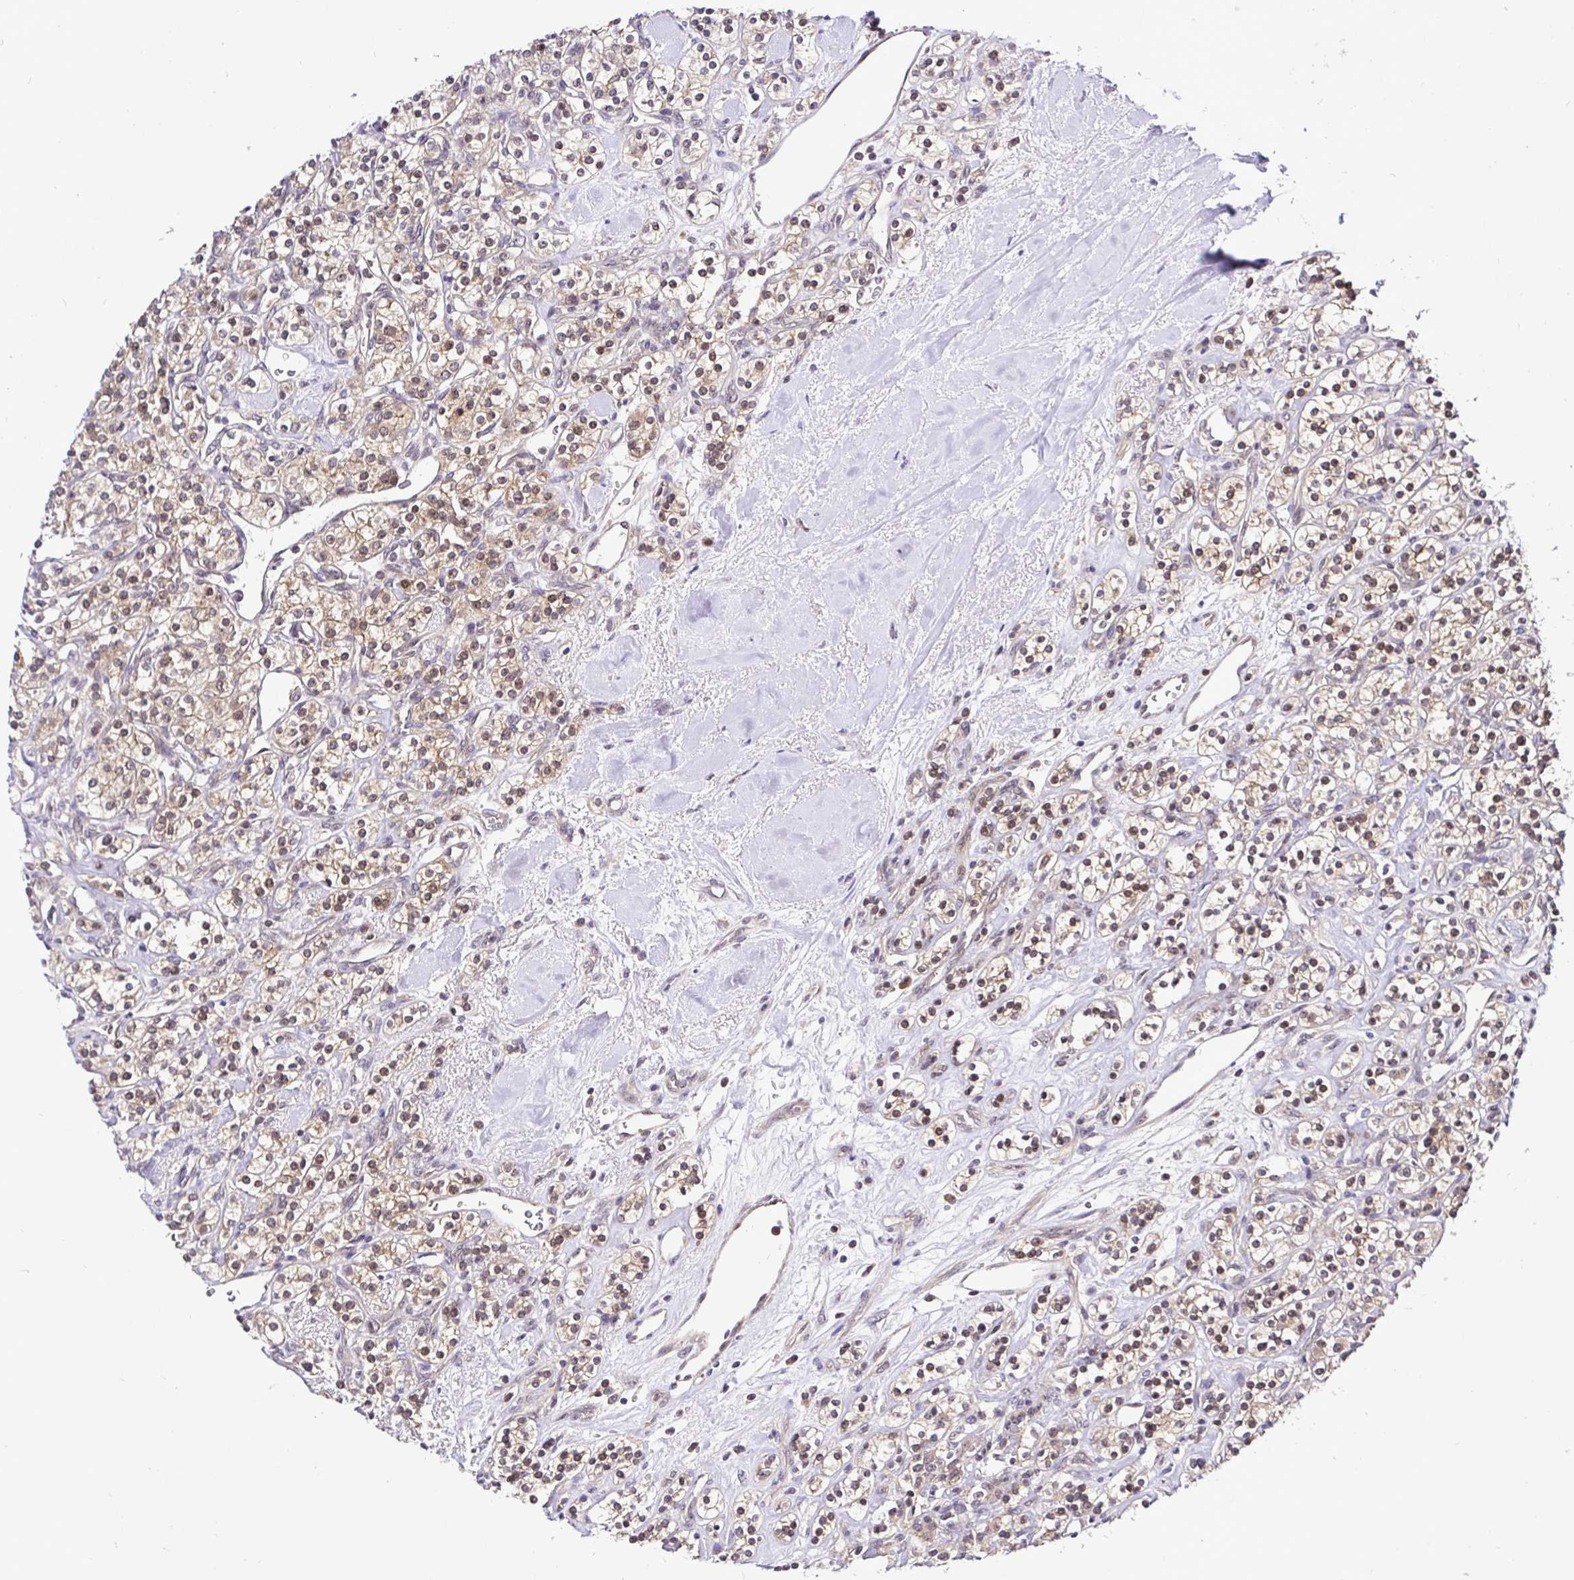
{"staining": {"intensity": "weak", "quantity": "25%-75%", "location": "cytoplasmic/membranous,nuclear"}, "tissue": "renal cancer", "cell_type": "Tumor cells", "image_type": "cancer", "snomed": [{"axis": "morphology", "description": "Adenocarcinoma, NOS"}, {"axis": "topography", "description": "Kidney"}], "caption": "Brown immunohistochemical staining in human renal cancer reveals weak cytoplasmic/membranous and nuclear expression in about 25%-75% of tumor cells. (Stains: DAB (3,3'-diaminobenzidine) in brown, nuclei in blue, Microscopy: brightfield microscopy at high magnification).", "gene": "UBE2M", "patient": {"sex": "male", "age": 77}}